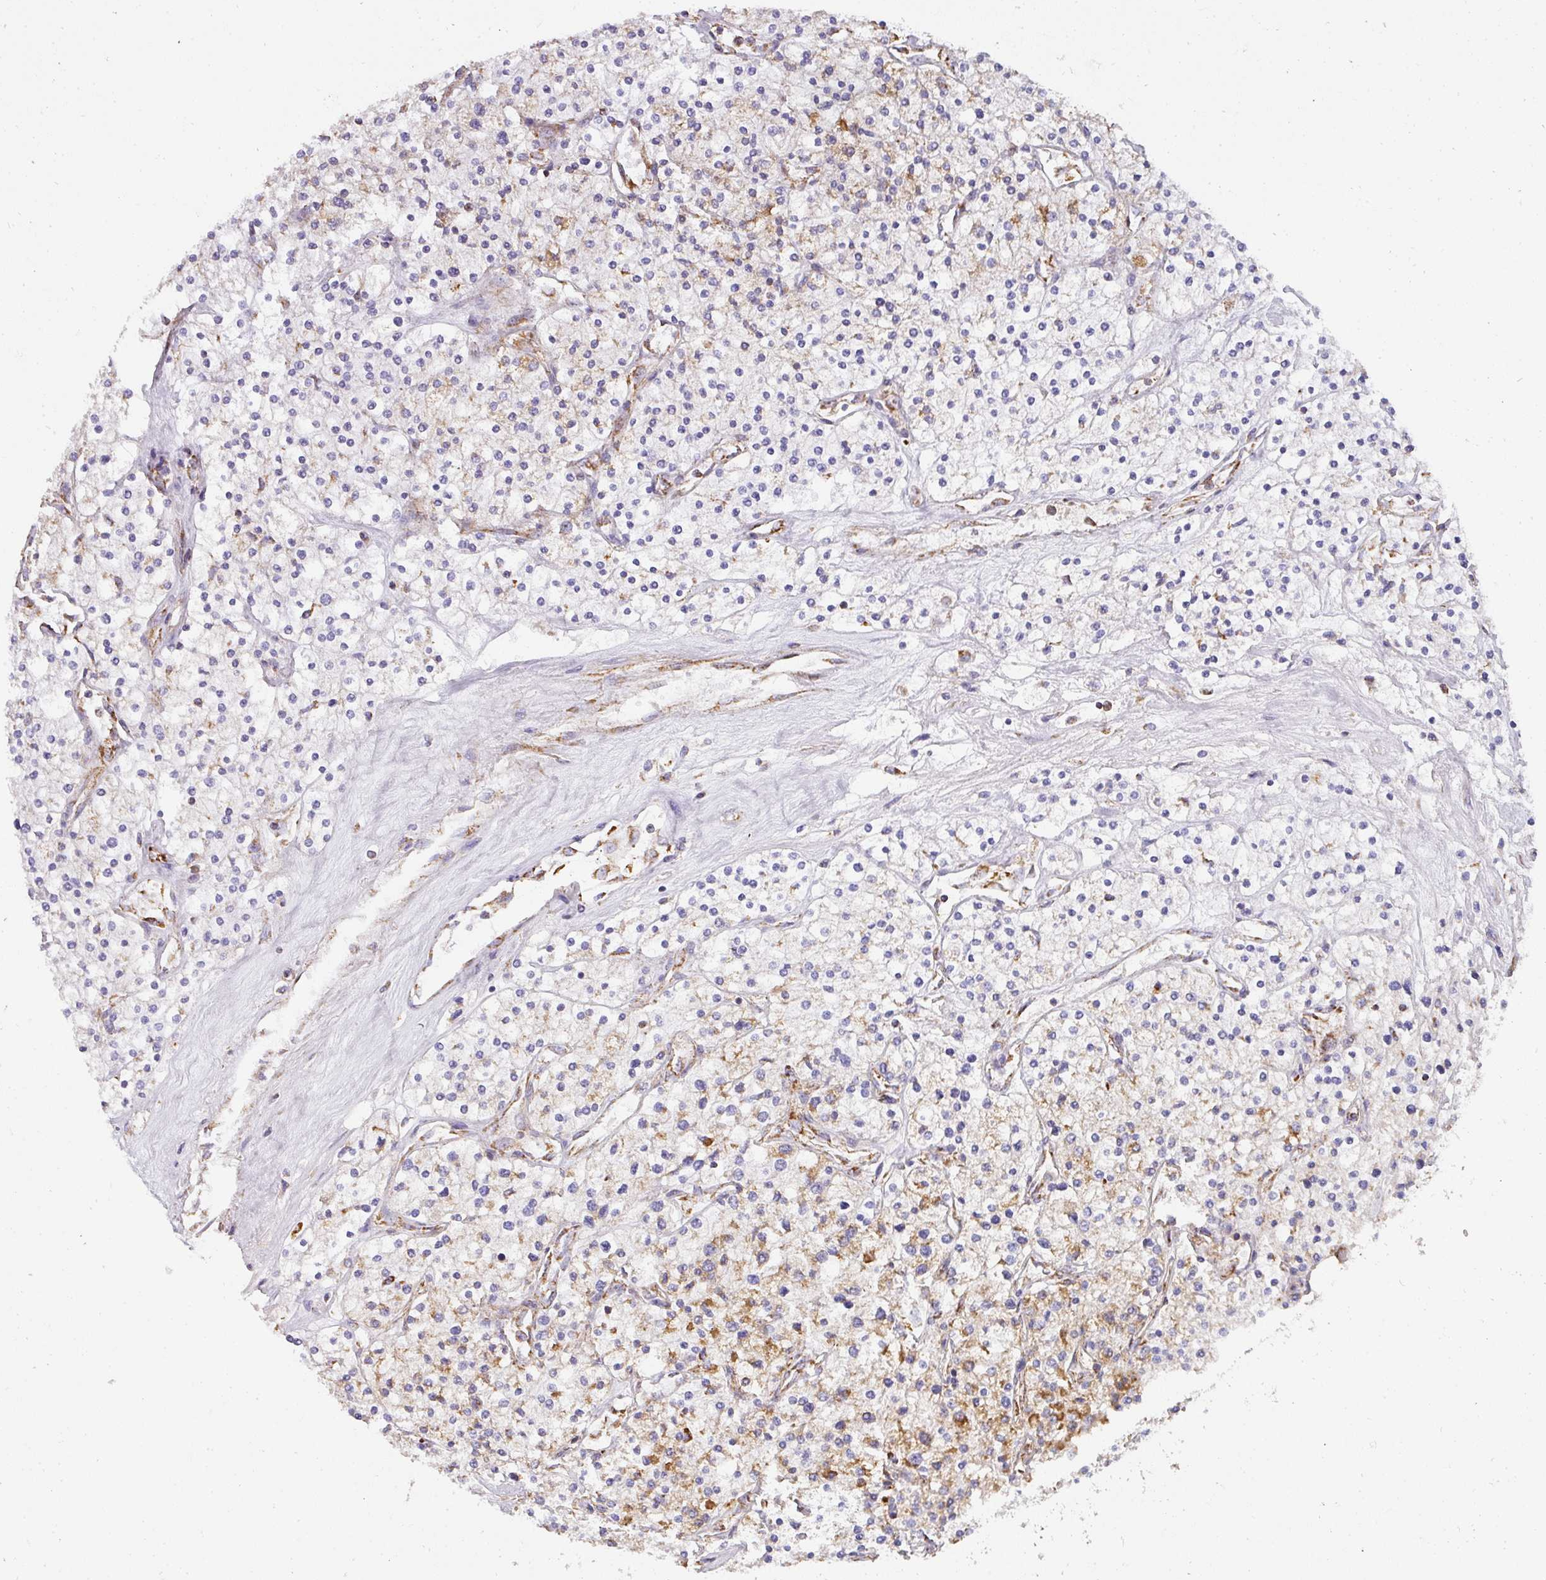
{"staining": {"intensity": "moderate", "quantity": "25%-75%", "location": "cytoplasmic/membranous"}, "tissue": "renal cancer", "cell_type": "Tumor cells", "image_type": "cancer", "snomed": [{"axis": "morphology", "description": "Adenocarcinoma, NOS"}, {"axis": "topography", "description": "Kidney"}], "caption": "Renal adenocarcinoma tissue reveals moderate cytoplasmic/membranous staining in approximately 25%-75% of tumor cells, visualized by immunohistochemistry.", "gene": "UQCRFS1", "patient": {"sex": "male", "age": 80}}